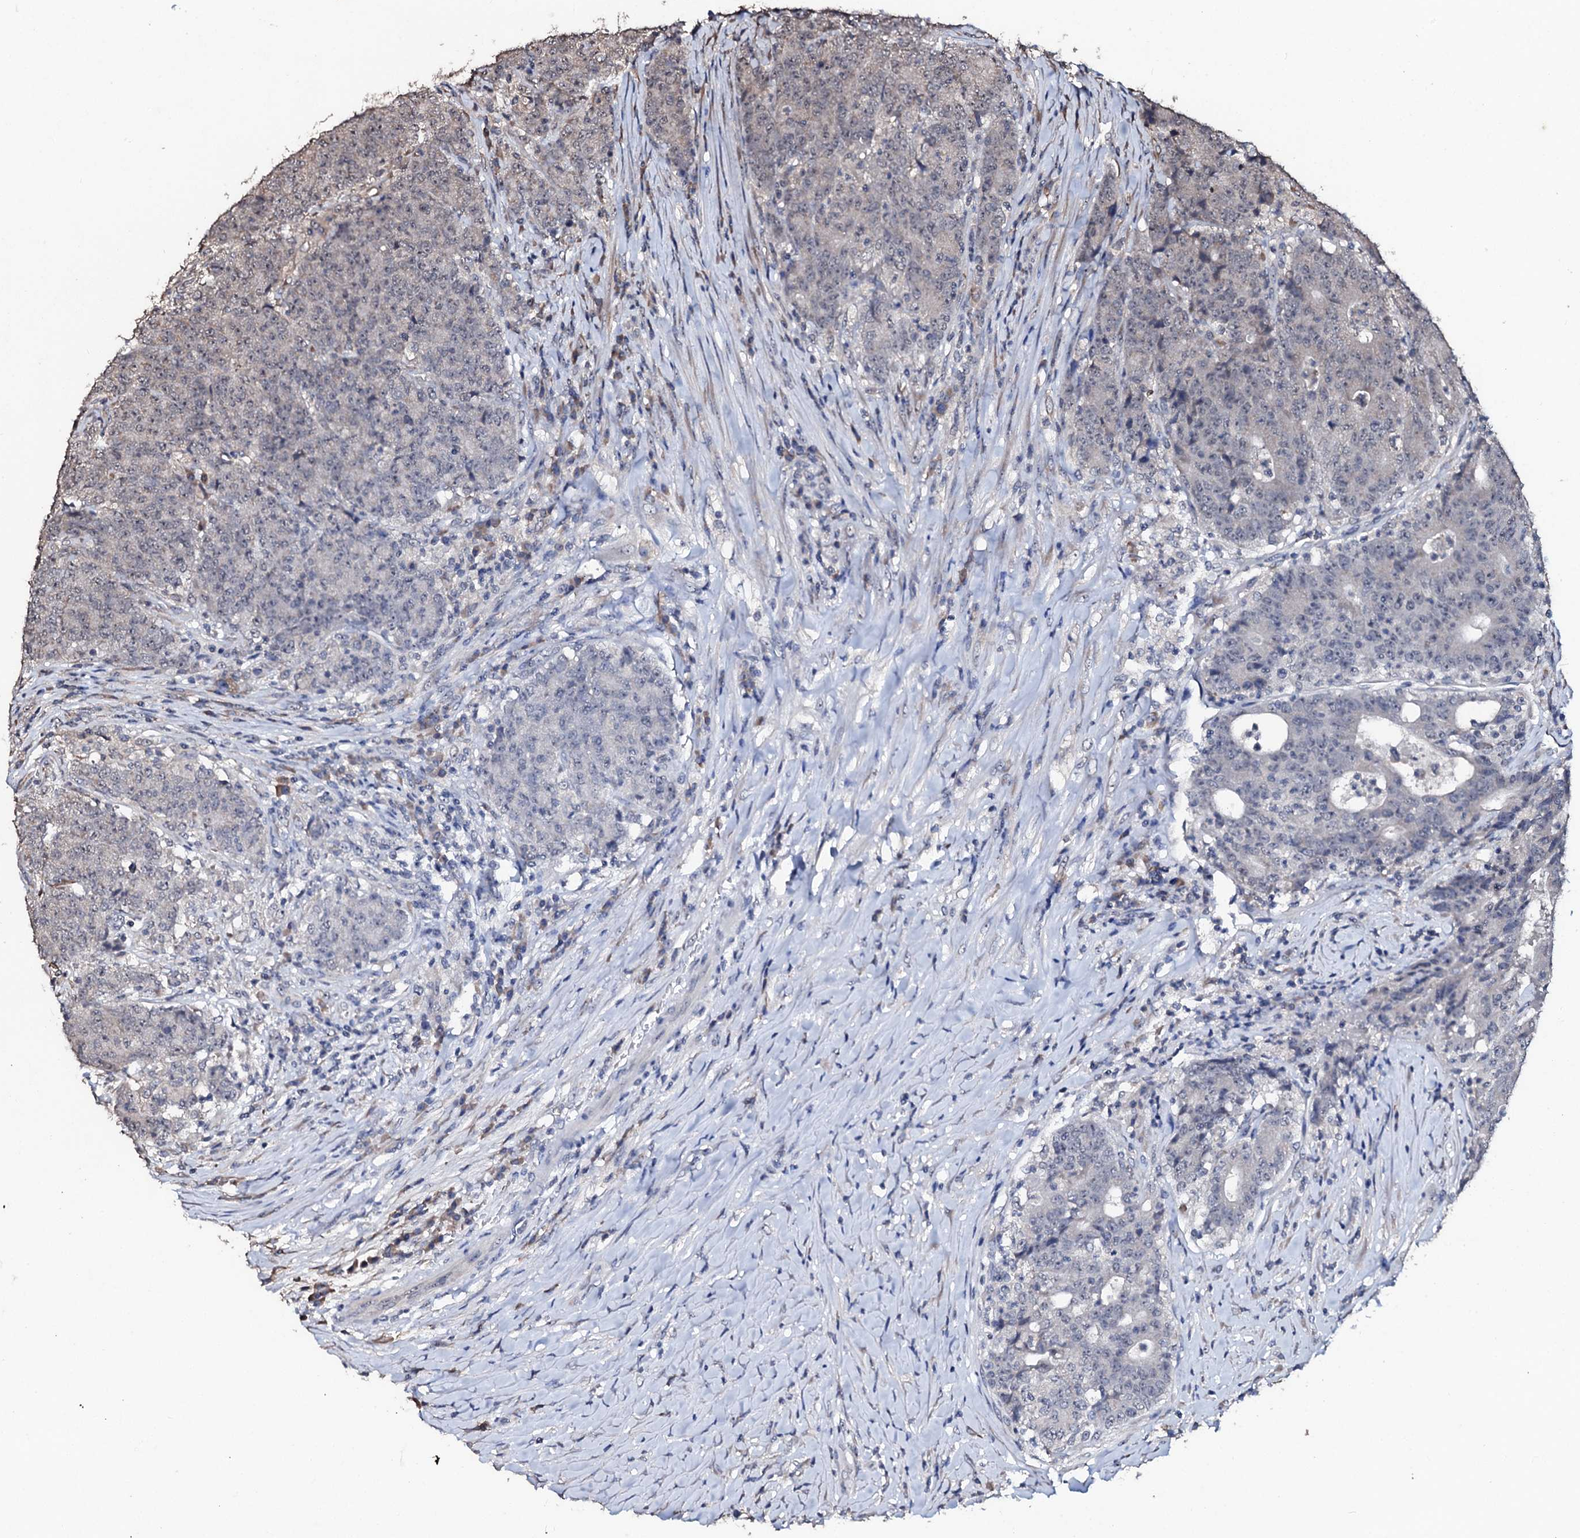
{"staining": {"intensity": "weak", "quantity": "<25%", "location": "nuclear"}, "tissue": "colorectal cancer", "cell_type": "Tumor cells", "image_type": "cancer", "snomed": [{"axis": "morphology", "description": "Adenocarcinoma, NOS"}, {"axis": "topography", "description": "Colon"}], "caption": "Adenocarcinoma (colorectal) was stained to show a protein in brown. There is no significant positivity in tumor cells.", "gene": "SUPT7L", "patient": {"sex": "female", "age": 75}}